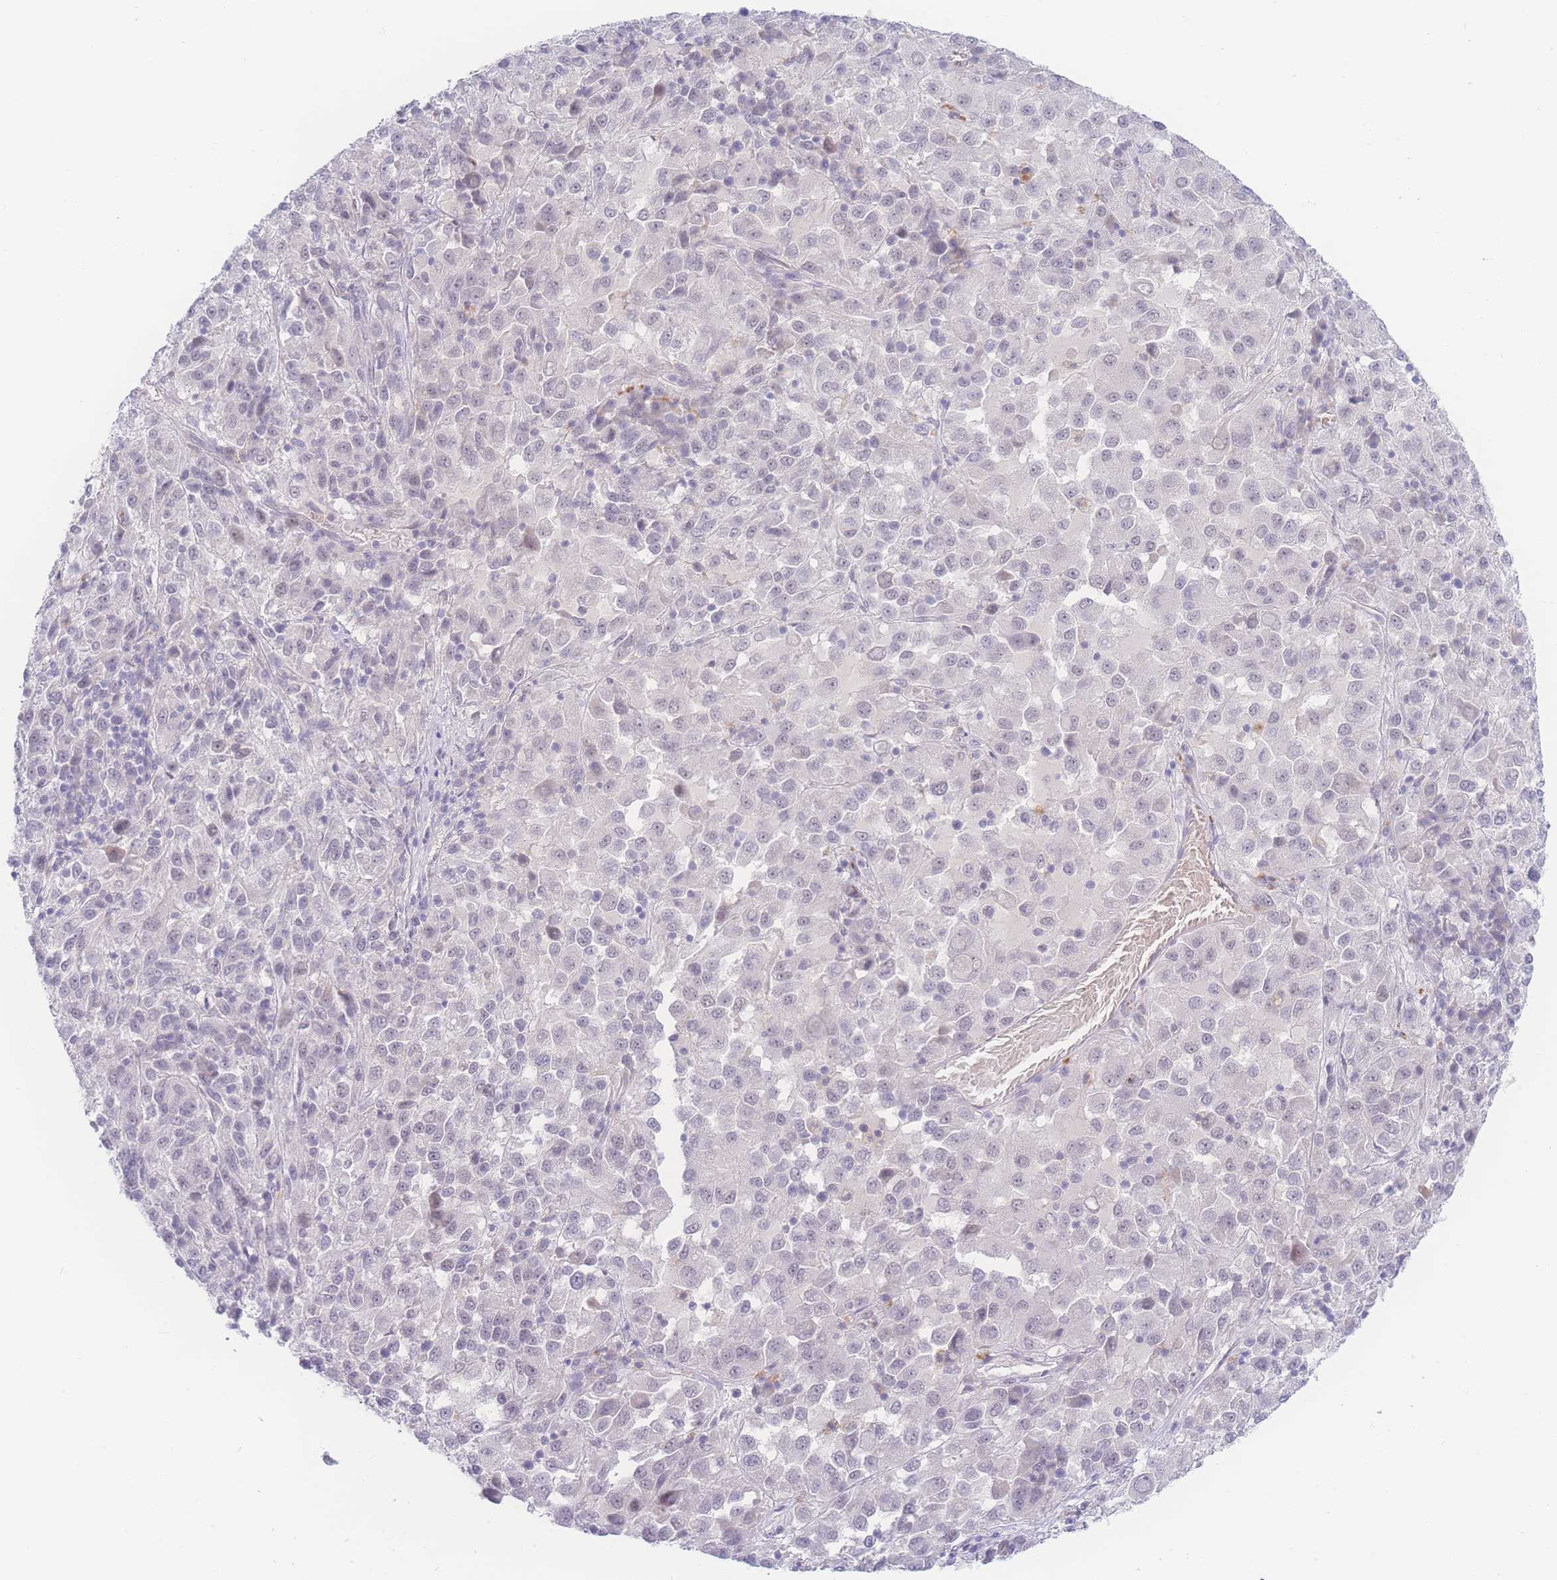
{"staining": {"intensity": "negative", "quantity": "none", "location": "none"}, "tissue": "melanoma", "cell_type": "Tumor cells", "image_type": "cancer", "snomed": [{"axis": "morphology", "description": "Malignant melanoma, Metastatic site"}, {"axis": "topography", "description": "Lung"}], "caption": "DAB immunohistochemical staining of human malignant melanoma (metastatic site) displays no significant expression in tumor cells. The staining is performed using DAB (3,3'-diaminobenzidine) brown chromogen with nuclei counter-stained in using hematoxylin.", "gene": "PRSS22", "patient": {"sex": "male", "age": 64}}